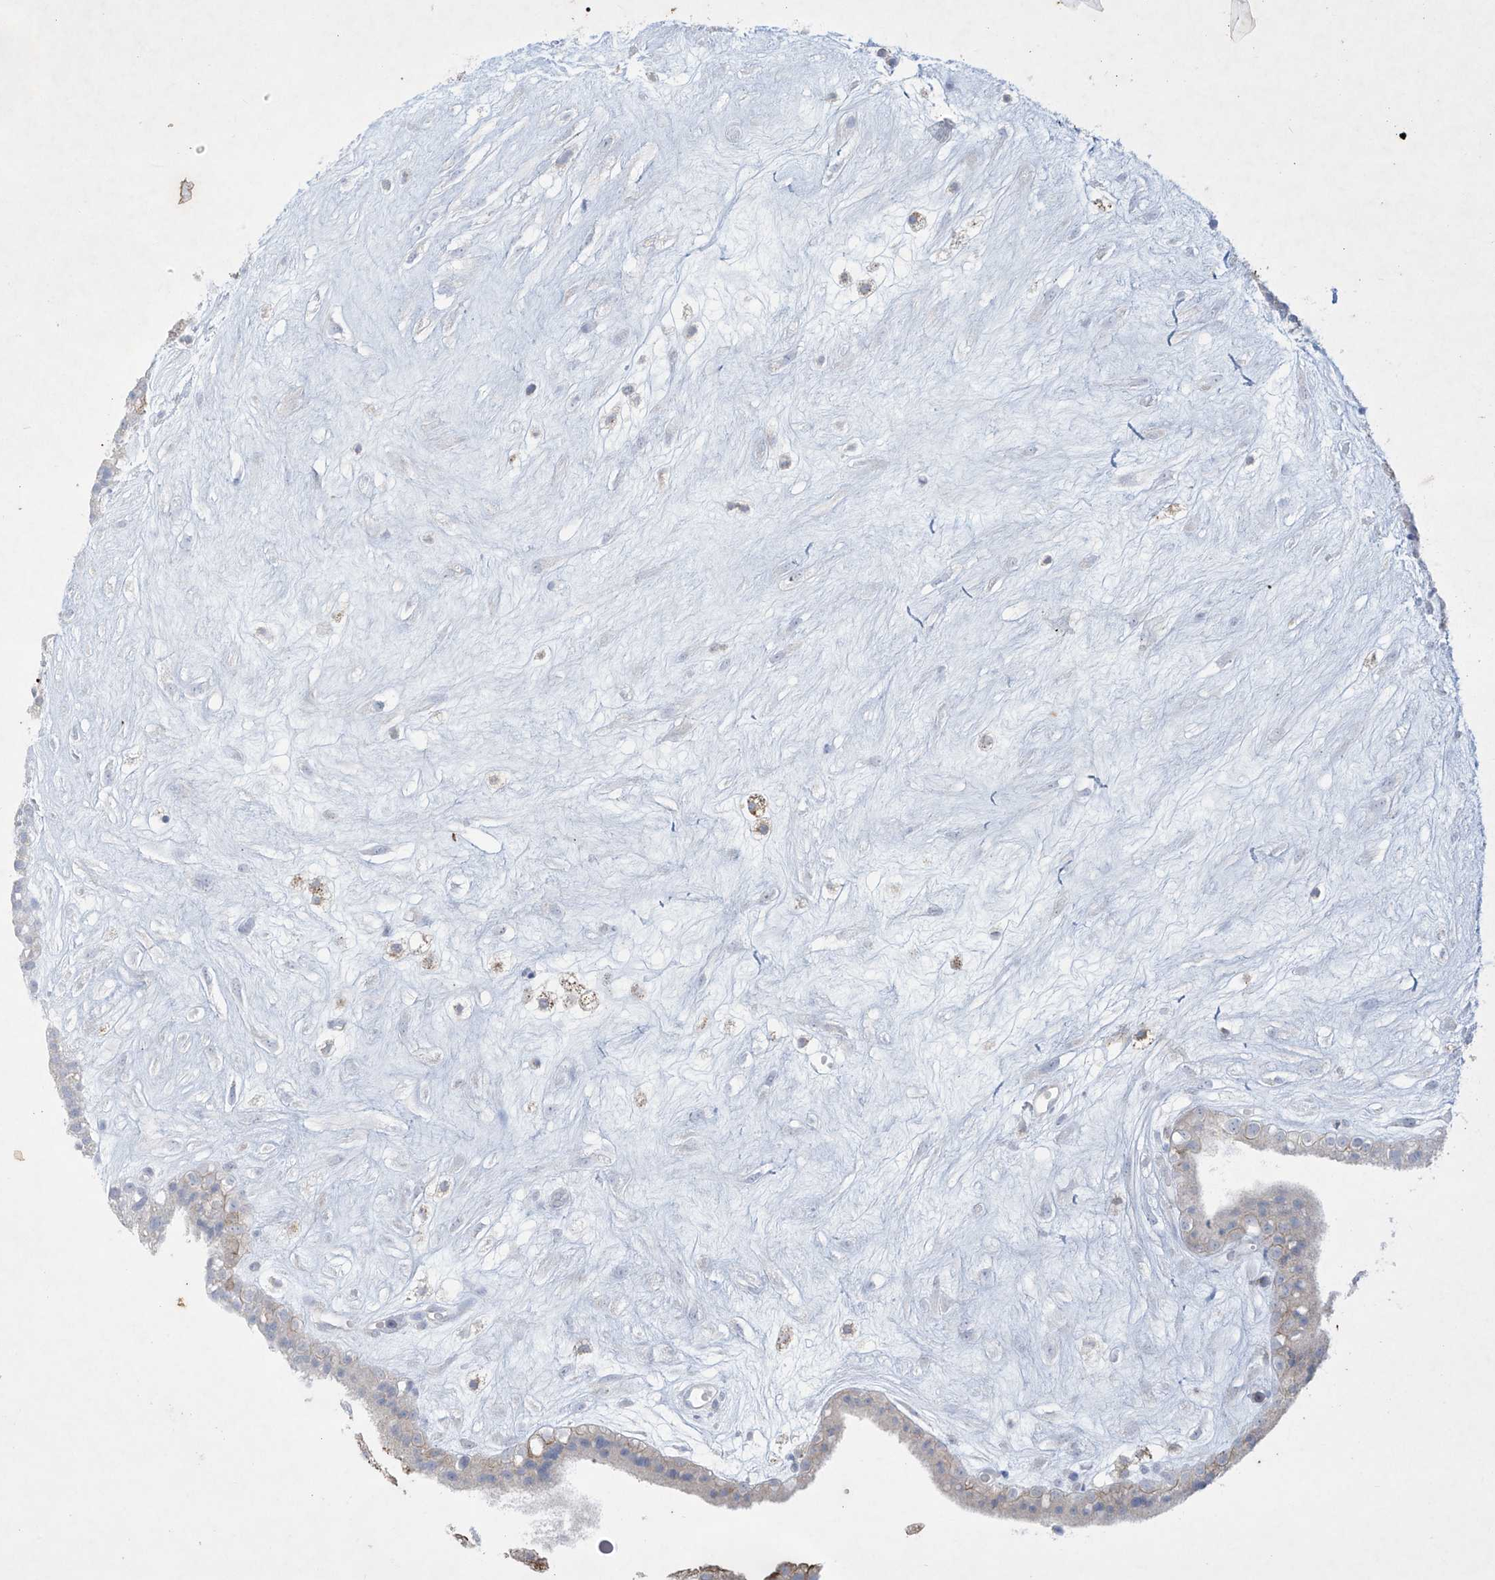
{"staining": {"intensity": "weak", "quantity": "<25%", "location": "cytoplasmic/membranous"}, "tissue": "placenta", "cell_type": "Decidual cells", "image_type": "normal", "snomed": [{"axis": "morphology", "description": "Normal tissue, NOS"}, {"axis": "topography", "description": "Placenta"}], "caption": "High power microscopy histopathology image of an immunohistochemistry (IHC) histopathology image of benign placenta, revealing no significant expression in decidual cells. The staining is performed using DAB brown chromogen with nuclei counter-stained in using hematoxylin.", "gene": "GPR137C", "patient": {"sex": "female", "age": 18}}